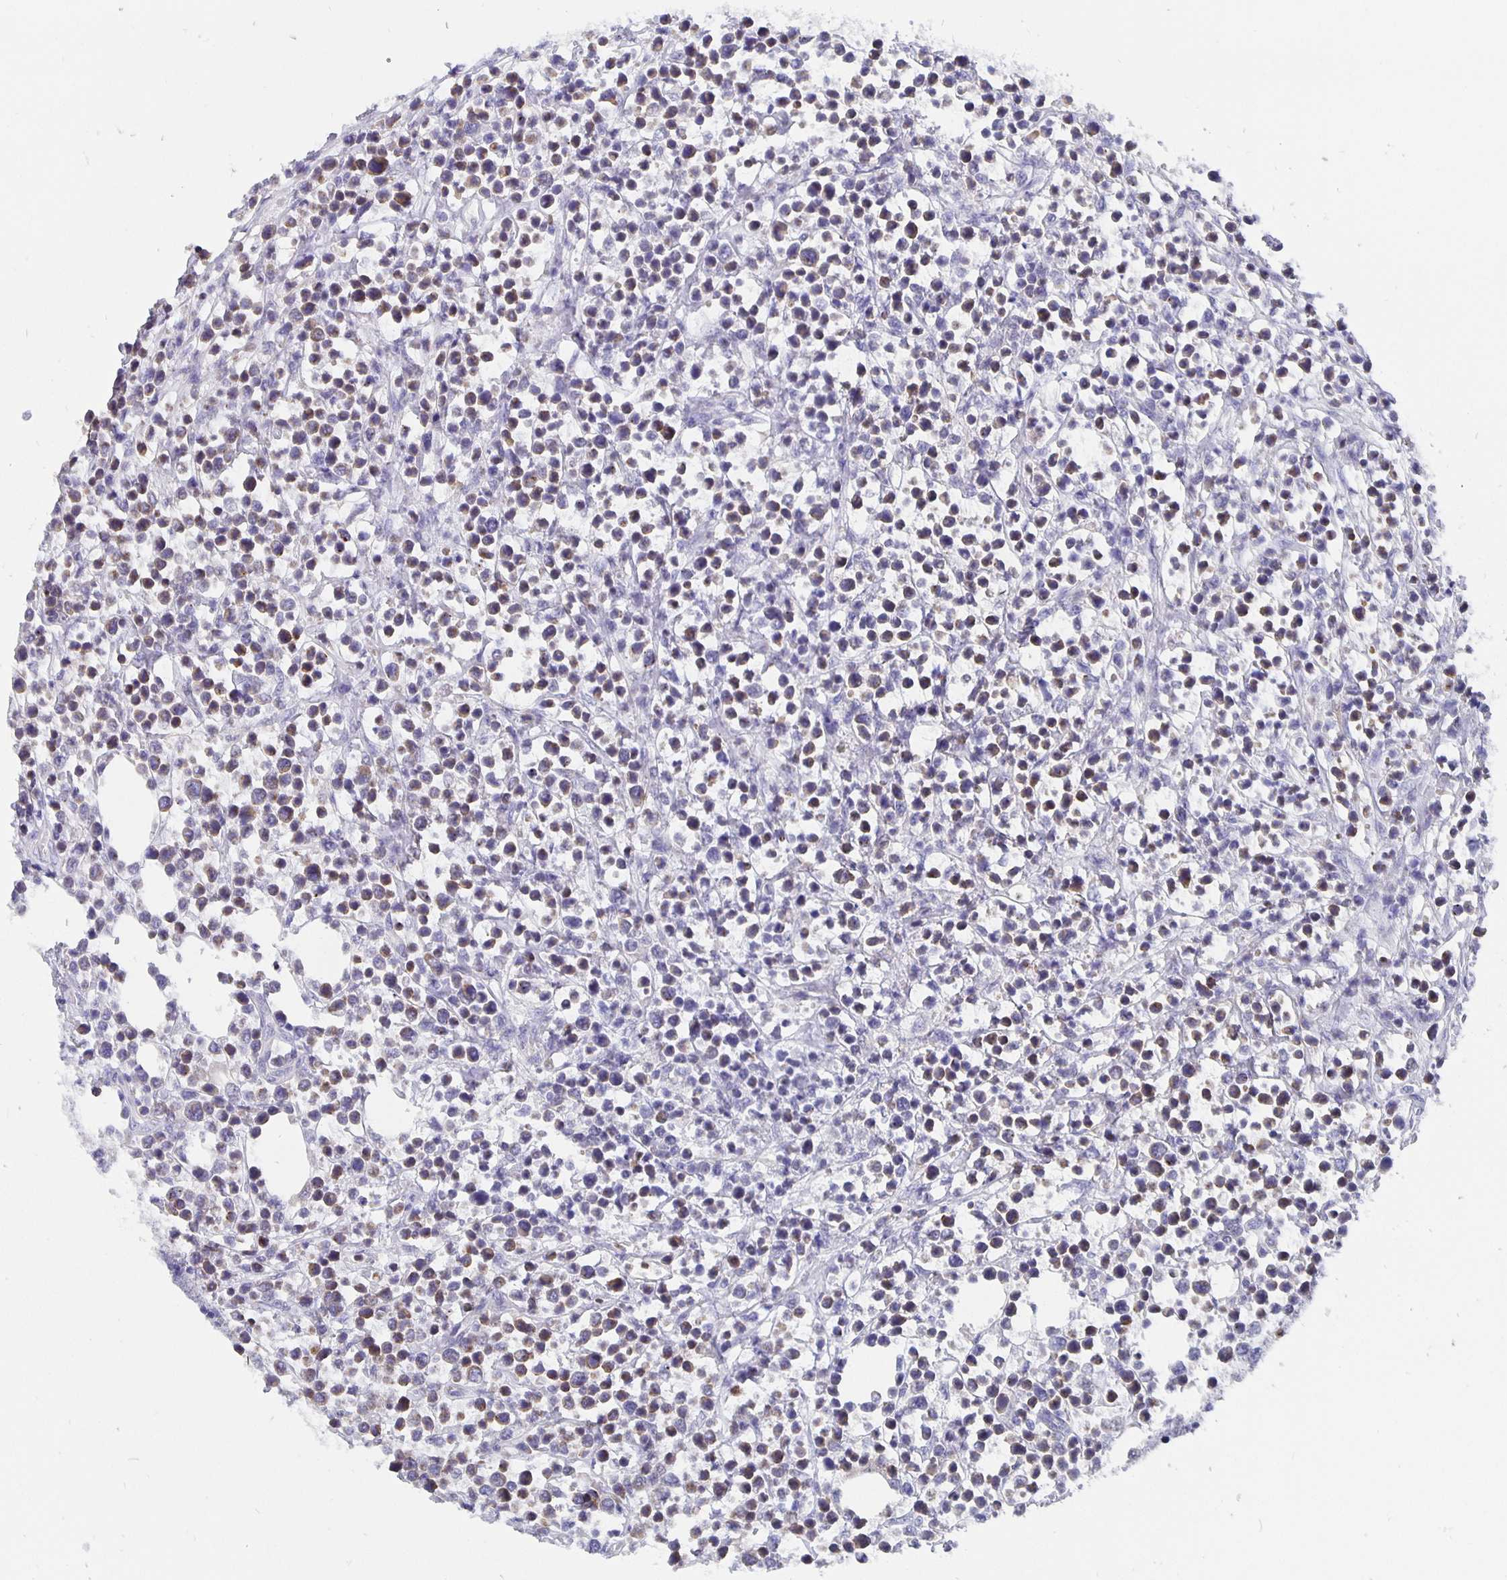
{"staining": {"intensity": "weak", "quantity": "25%-75%", "location": "cytoplasmic/membranous"}, "tissue": "lymphoma", "cell_type": "Tumor cells", "image_type": "cancer", "snomed": [{"axis": "morphology", "description": "Malignant lymphoma, non-Hodgkin's type, Low grade"}, {"axis": "topography", "description": "Lymph node"}], "caption": "Immunohistochemical staining of human lymphoma reveals weak cytoplasmic/membranous protein expression in approximately 25%-75% of tumor cells.", "gene": "CFAP74", "patient": {"sex": "male", "age": 60}}